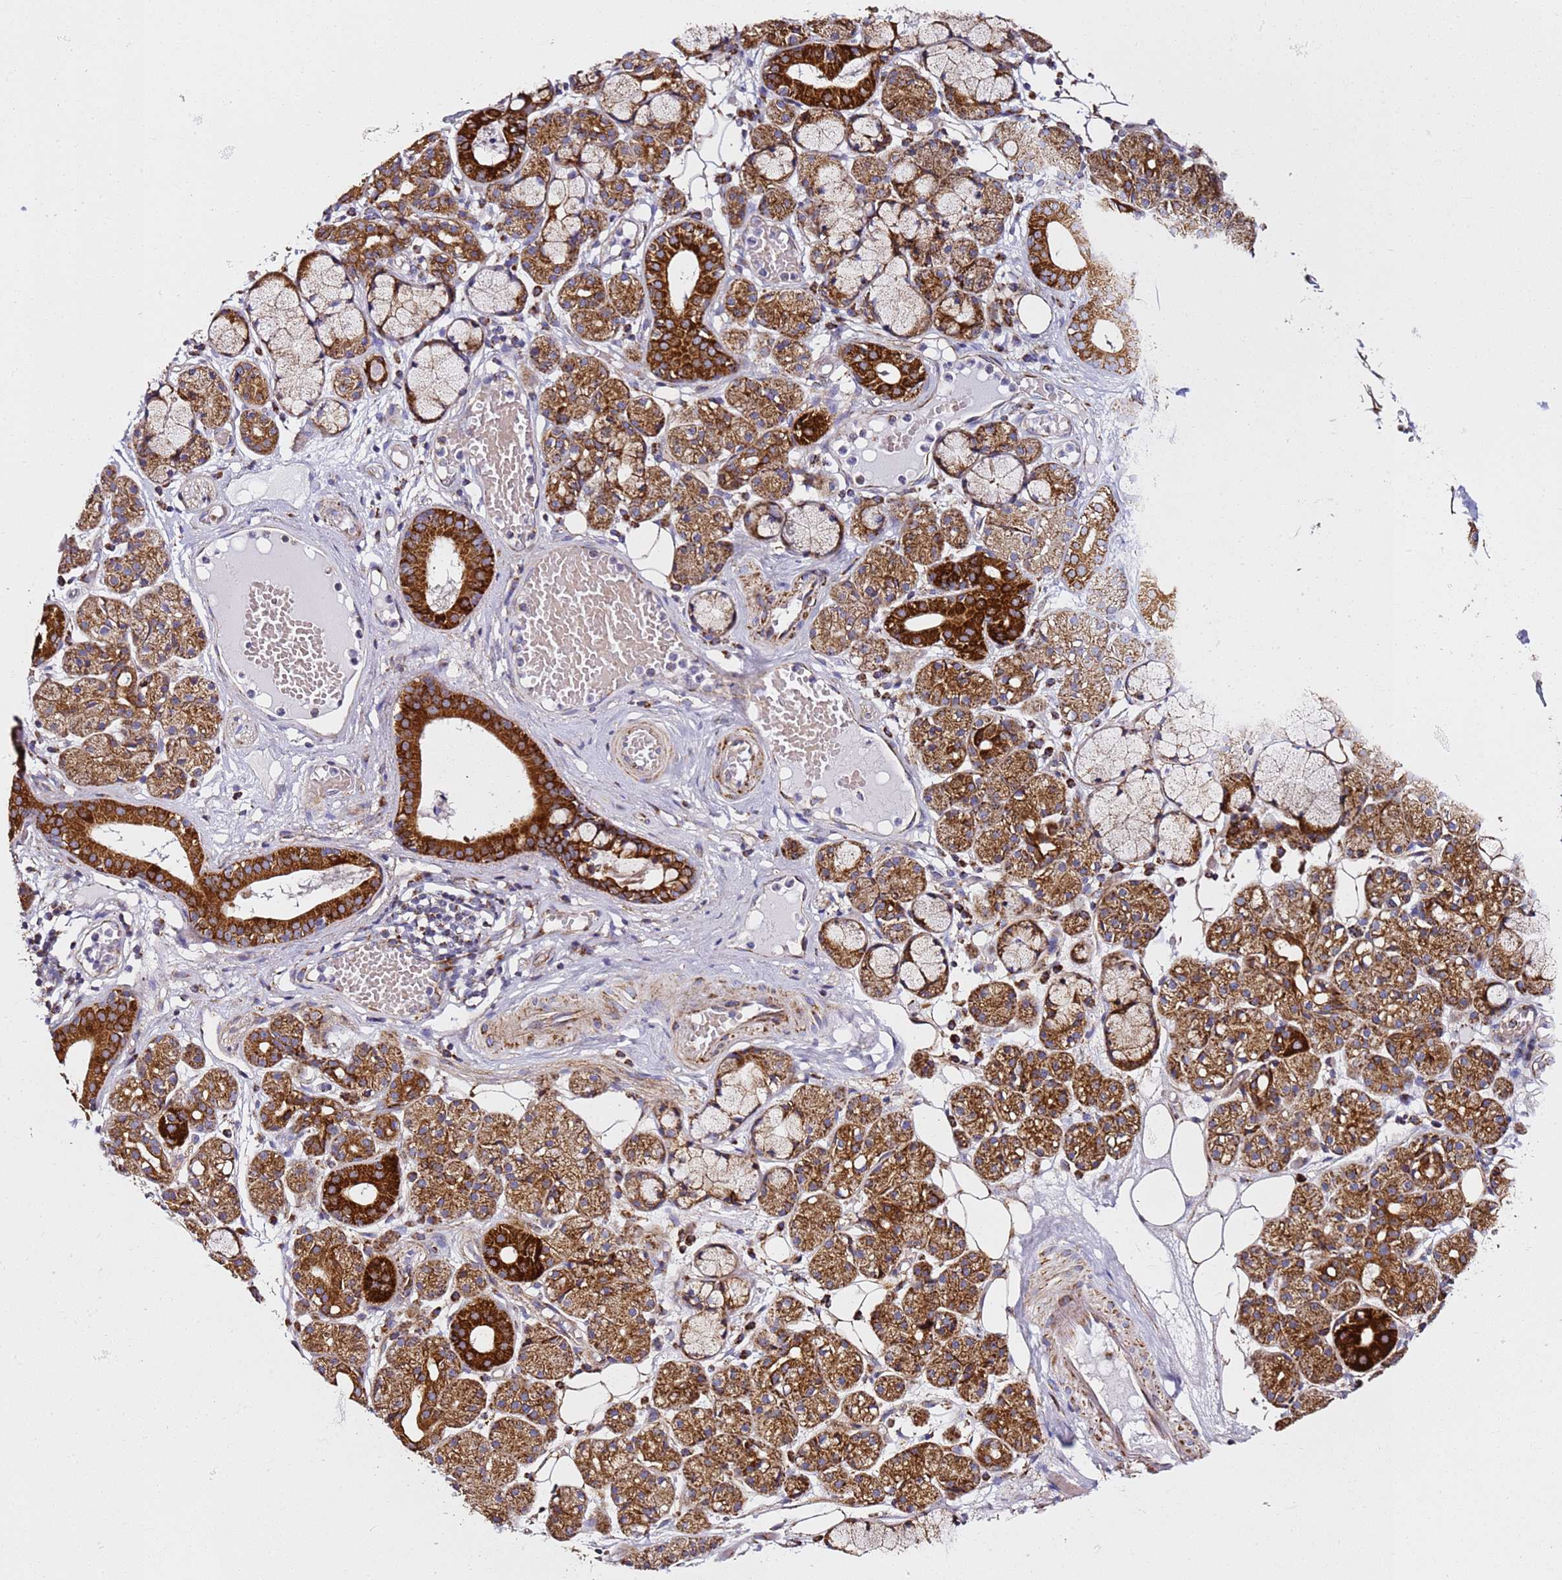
{"staining": {"intensity": "strong", "quantity": "25%-75%", "location": "cytoplasmic/membranous"}, "tissue": "salivary gland", "cell_type": "Glandular cells", "image_type": "normal", "snomed": [{"axis": "morphology", "description": "Normal tissue, NOS"}, {"axis": "topography", "description": "Salivary gland"}], "caption": "Glandular cells exhibit strong cytoplasmic/membranous staining in about 25%-75% of cells in benign salivary gland.", "gene": "NDUFA3", "patient": {"sex": "male", "age": 63}}